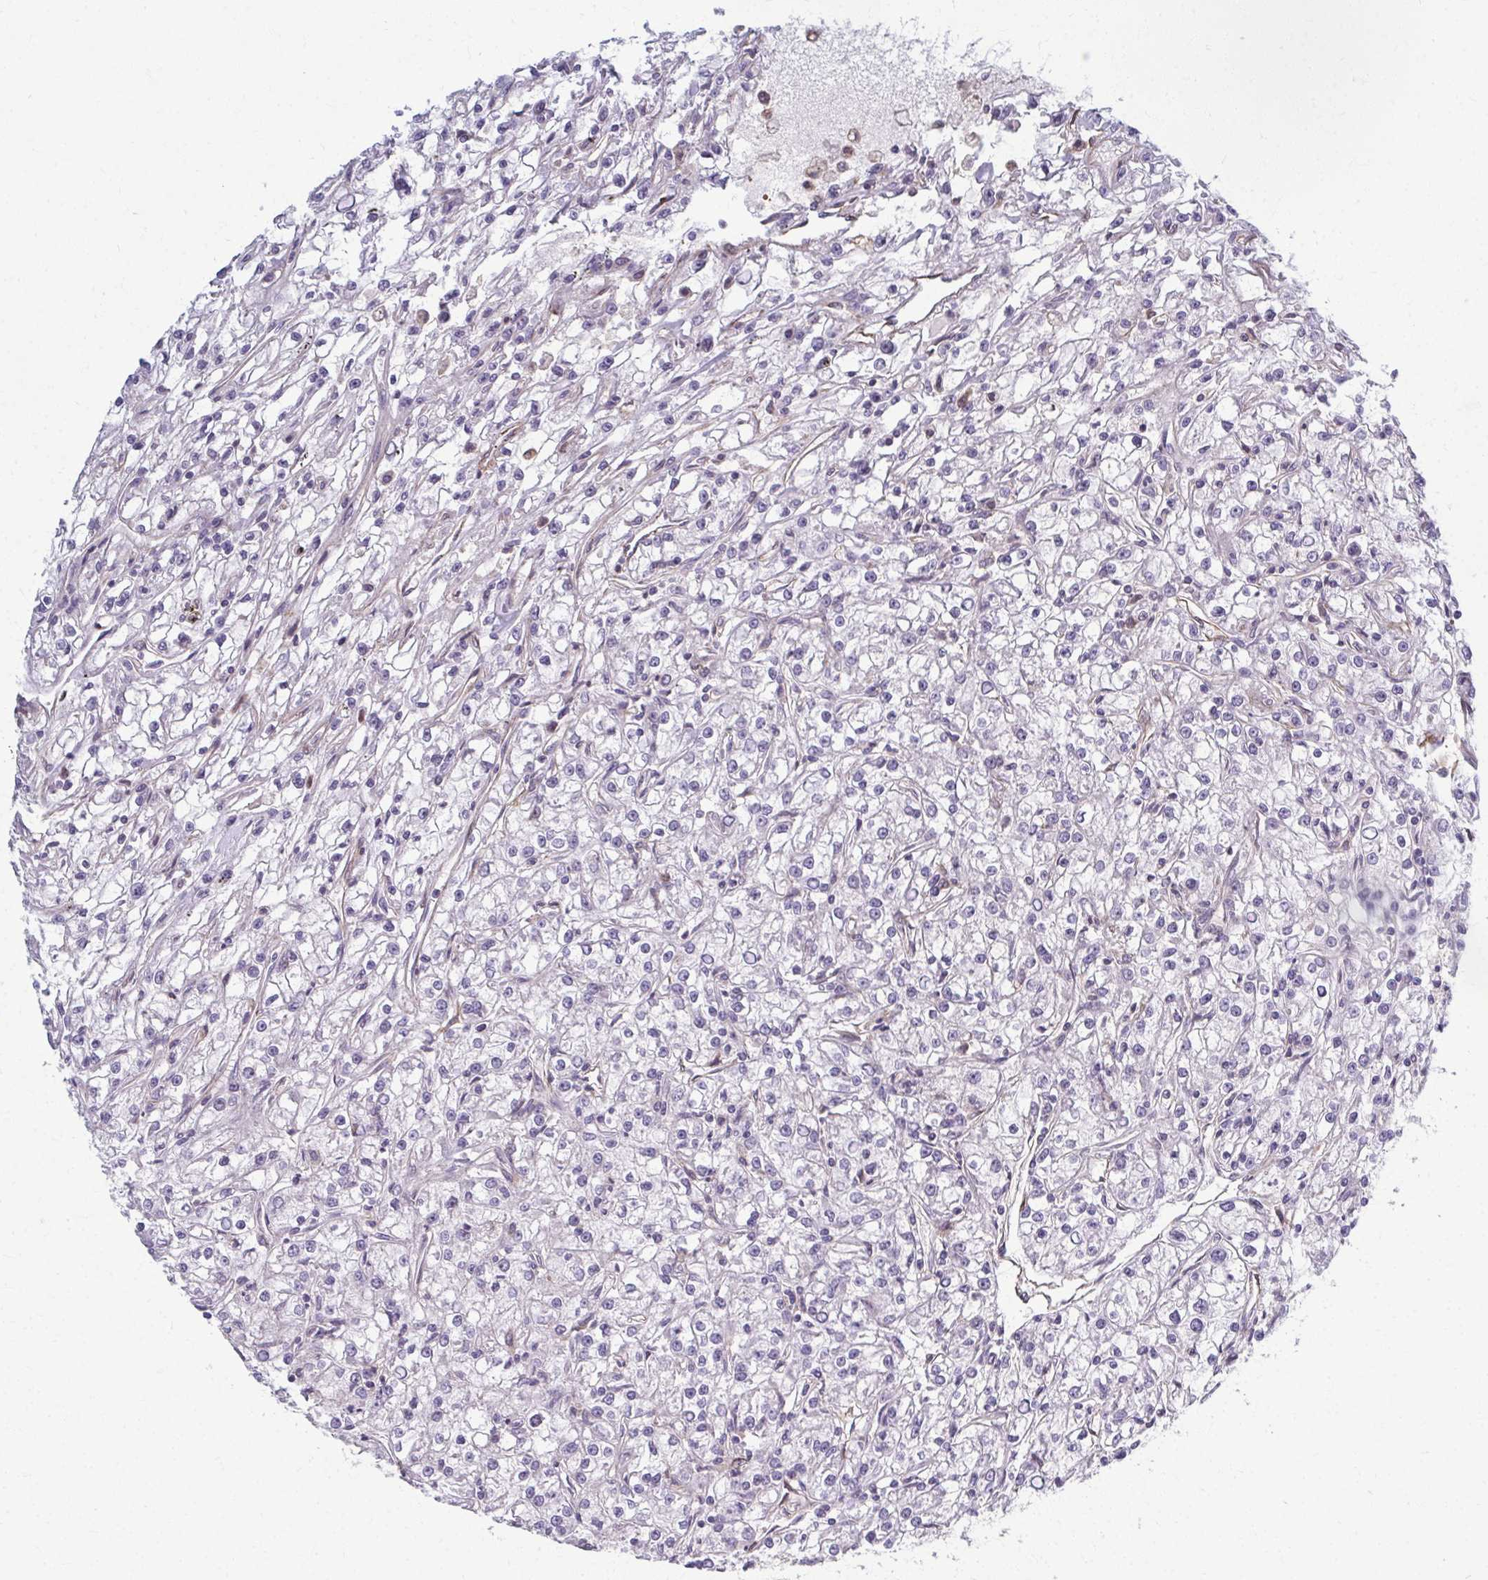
{"staining": {"intensity": "negative", "quantity": "none", "location": "none"}, "tissue": "renal cancer", "cell_type": "Tumor cells", "image_type": "cancer", "snomed": [{"axis": "morphology", "description": "Adenocarcinoma, NOS"}, {"axis": "topography", "description": "Kidney"}], "caption": "Immunohistochemistry of human adenocarcinoma (renal) displays no positivity in tumor cells. The staining is performed using DAB (3,3'-diaminobenzidine) brown chromogen with nuclei counter-stained in using hematoxylin.", "gene": "EID2B", "patient": {"sex": "female", "age": 59}}